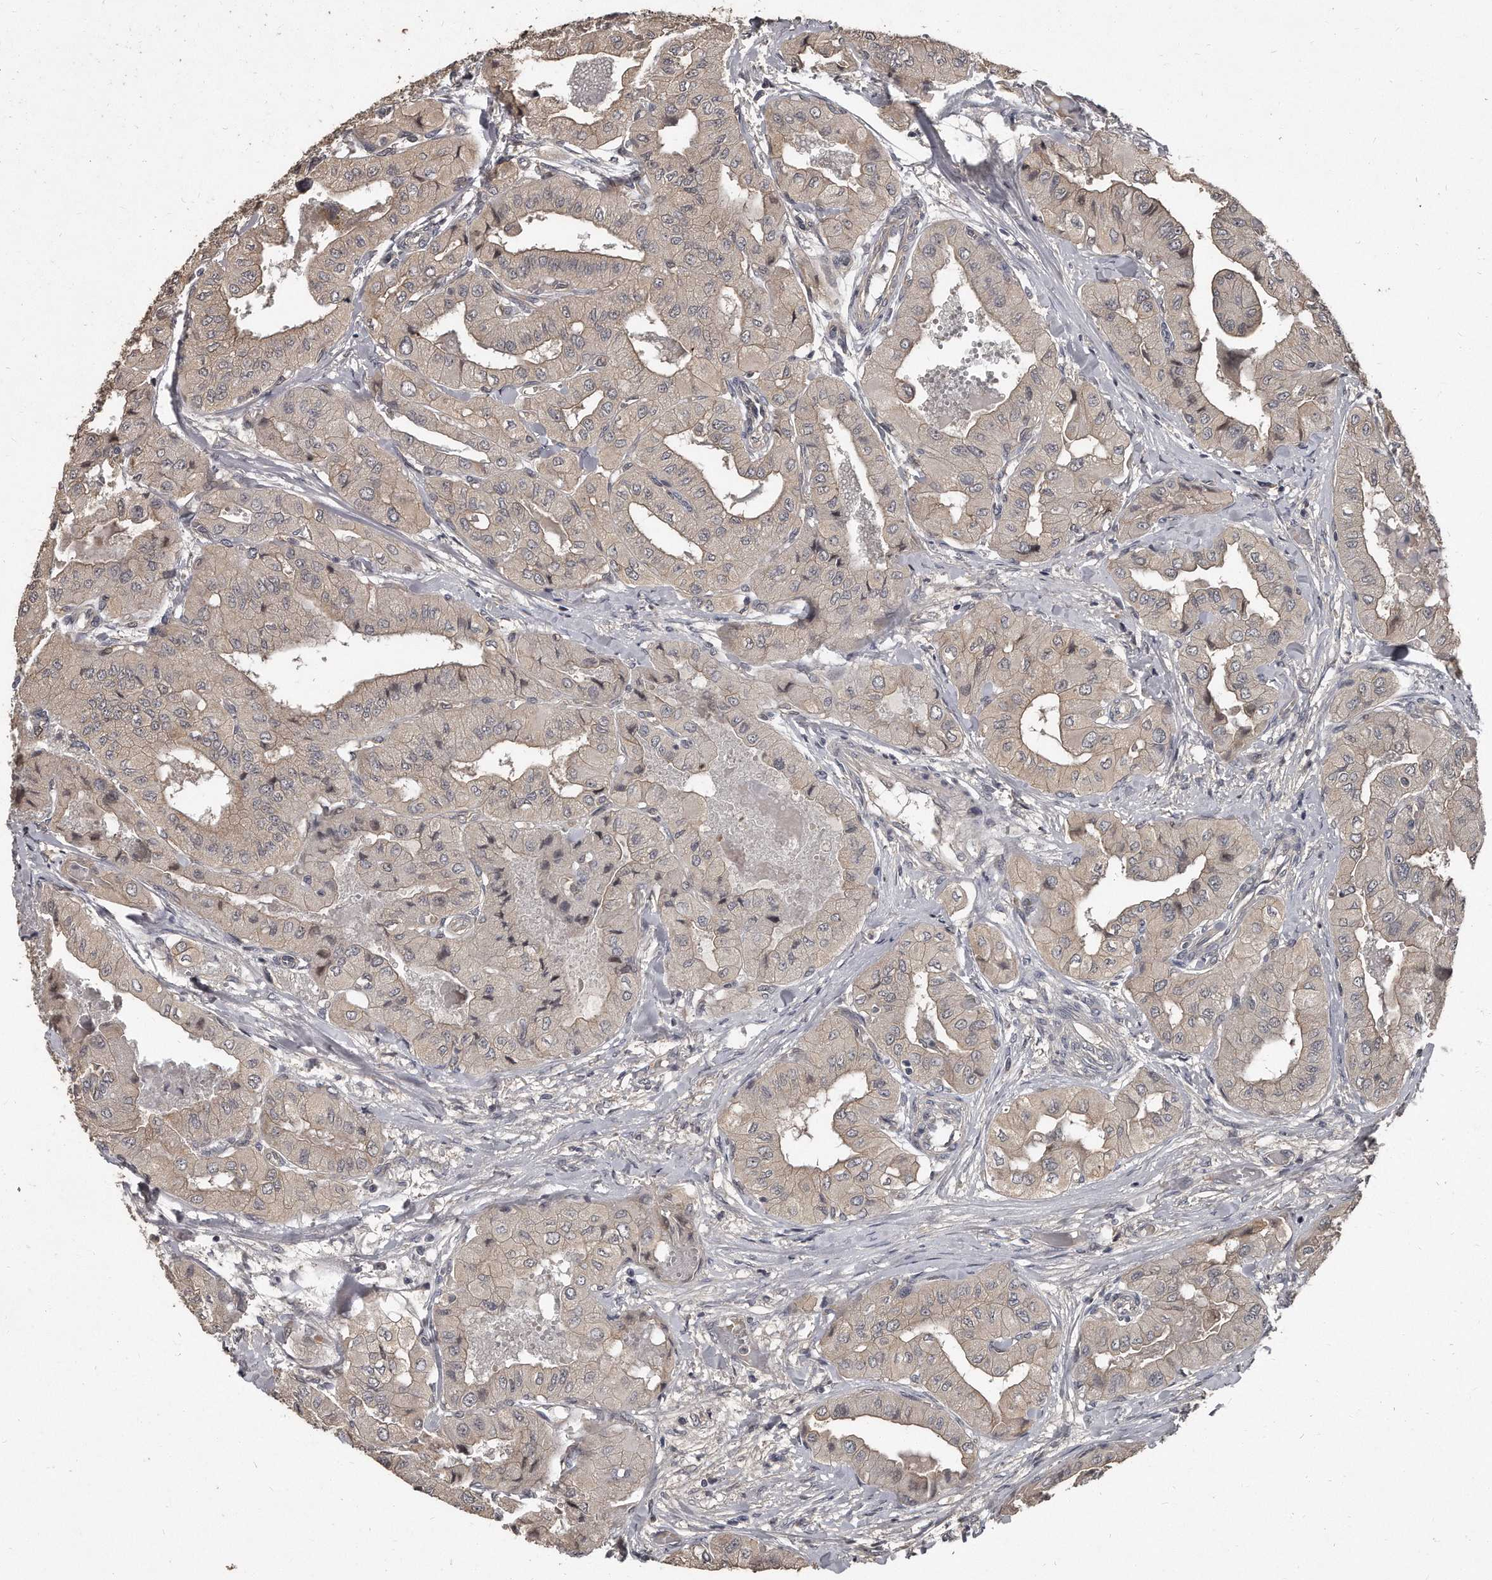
{"staining": {"intensity": "weak", "quantity": "25%-75%", "location": "cytoplasmic/membranous,nuclear"}, "tissue": "thyroid cancer", "cell_type": "Tumor cells", "image_type": "cancer", "snomed": [{"axis": "morphology", "description": "Papillary adenocarcinoma, NOS"}, {"axis": "topography", "description": "Thyroid gland"}], "caption": "A brown stain shows weak cytoplasmic/membranous and nuclear expression of a protein in thyroid papillary adenocarcinoma tumor cells.", "gene": "GRB10", "patient": {"sex": "female", "age": 59}}